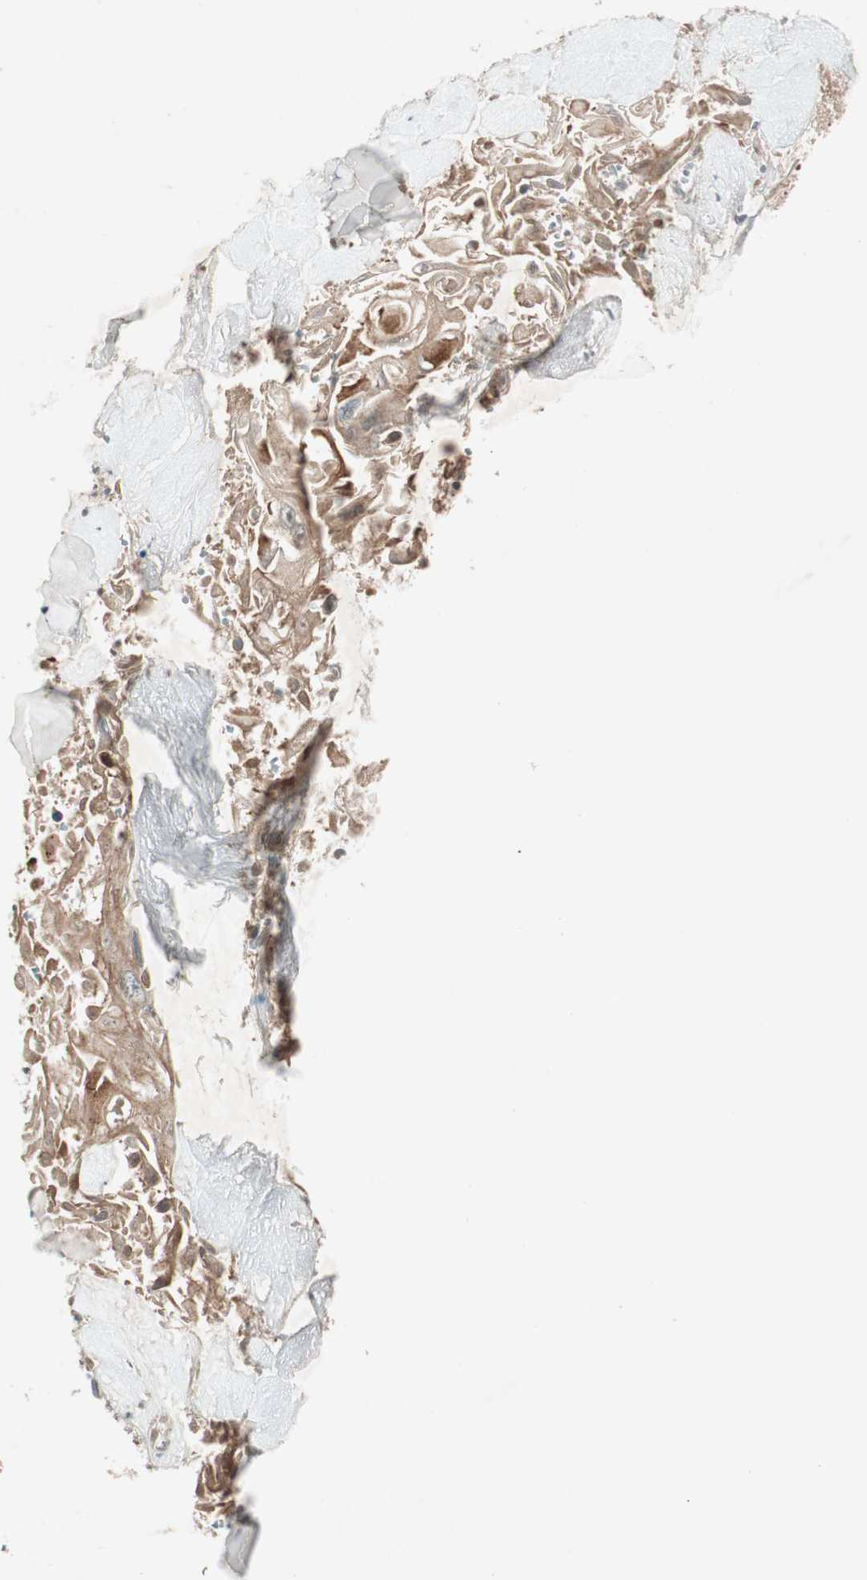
{"staining": {"intensity": "moderate", "quantity": ">75%", "location": "cytoplasmic/membranous"}, "tissue": "skin cancer", "cell_type": "Tumor cells", "image_type": "cancer", "snomed": [{"axis": "morphology", "description": "Squamous cell carcinoma, NOS"}, {"axis": "topography", "description": "Skin"}], "caption": "Immunohistochemical staining of squamous cell carcinoma (skin) displays medium levels of moderate cytoplasmic/membranous protein positivity in approximately >75% of tumor cells.", "gene": "APOO", "patient": {"sex": "male", "age": 86}}